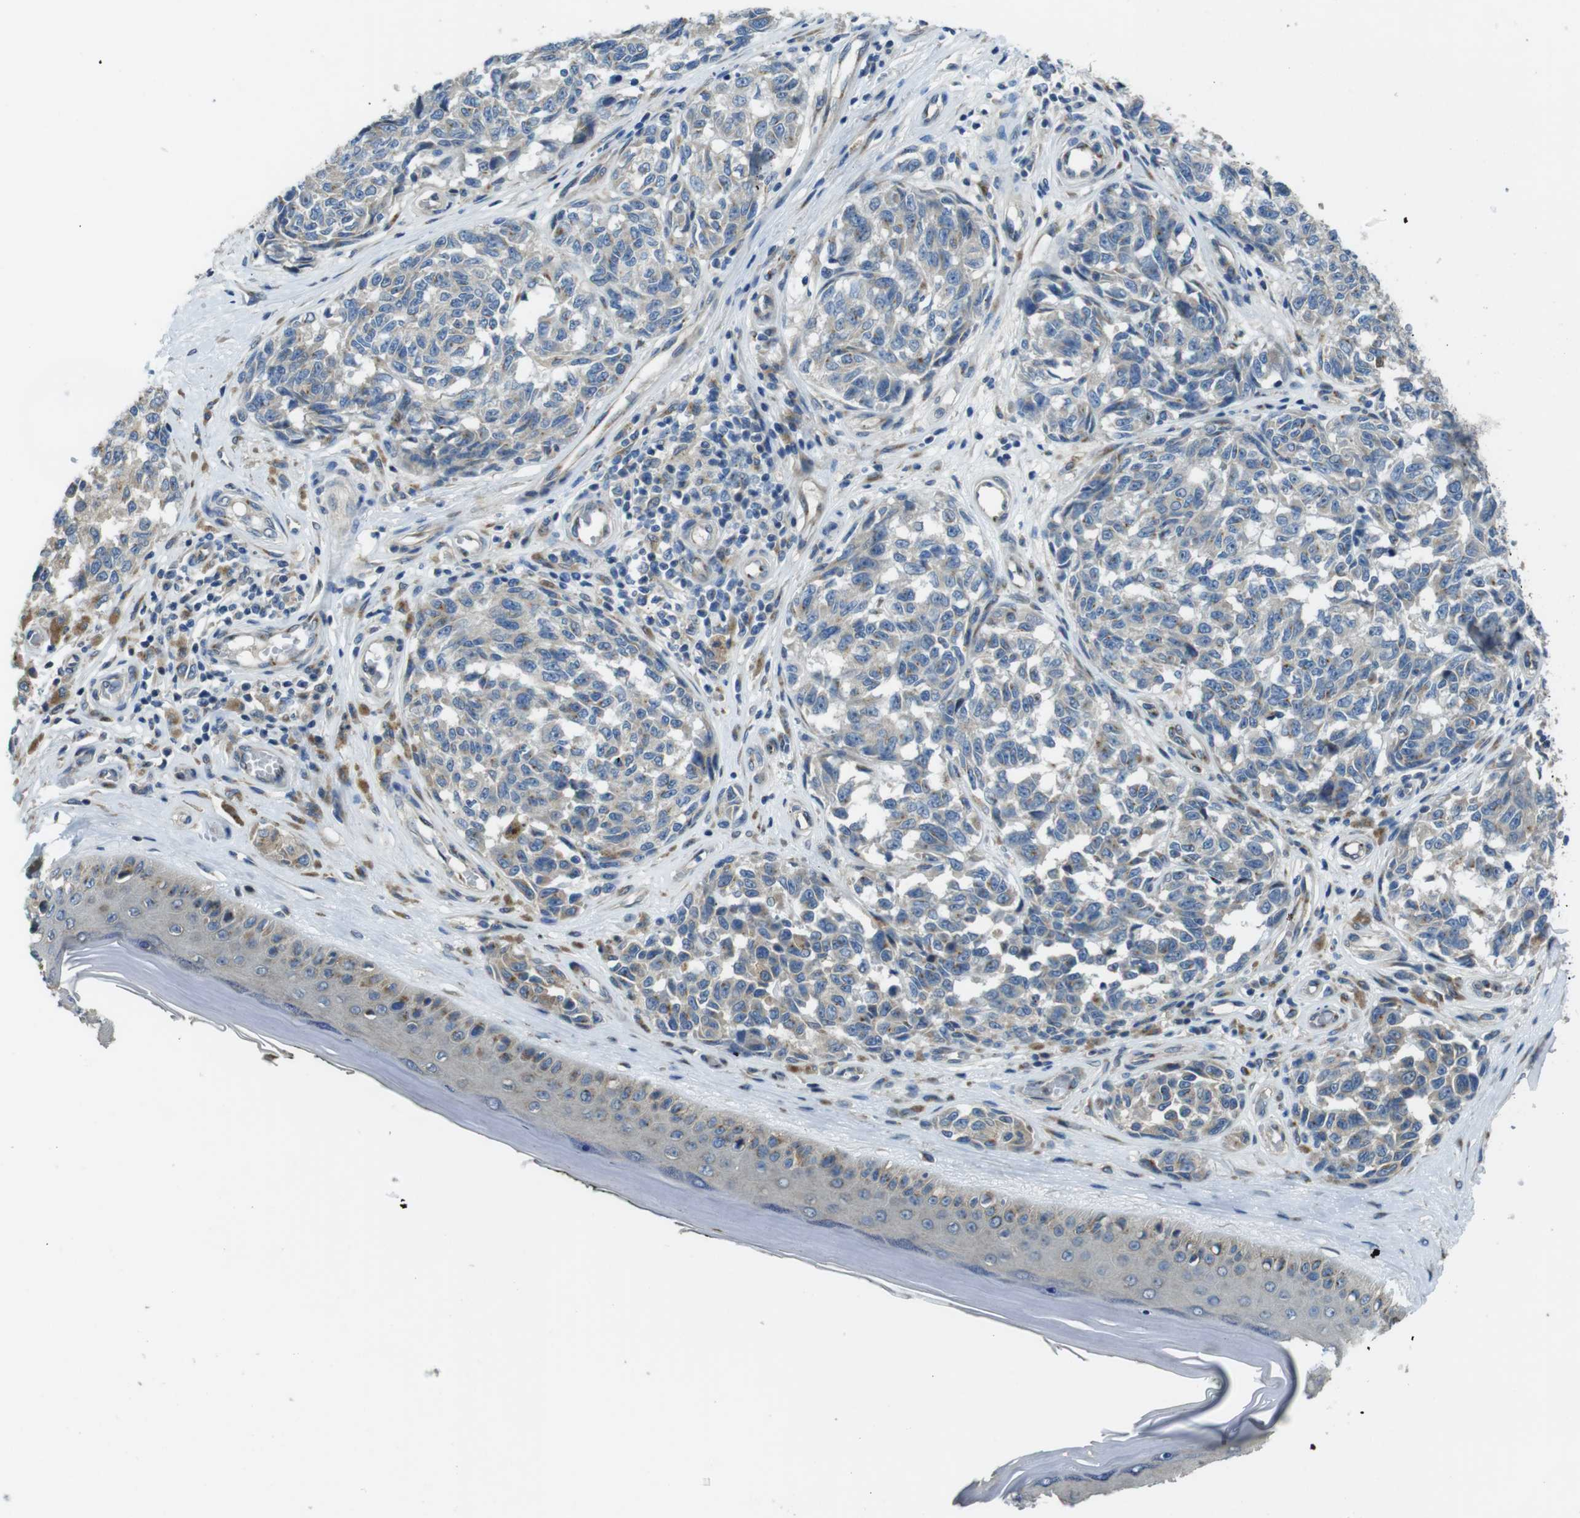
{"staining": {"intensity": "weak", "quantity": "25%-75%", "location": "cytoplasmic/membranous"}, "tissue": "melanoma", "cell_type": "Tumor cells", "image_type": "cancer", "snomed": [{"axis": "morphology", "description": "Malignant melanoma, NOS"}, {"axis": "topography", "description": "Skin"}], "caption": "This image exhibits melanoma stained with immunohistochemistry to label a protein in brown. The cytoplasmic/membranous of tumor cells show weak positivity for the protein. Nuclei are counter-stained blue.", "gene": "RAB6A", "patient": {"sex": "female", "age": 64}}